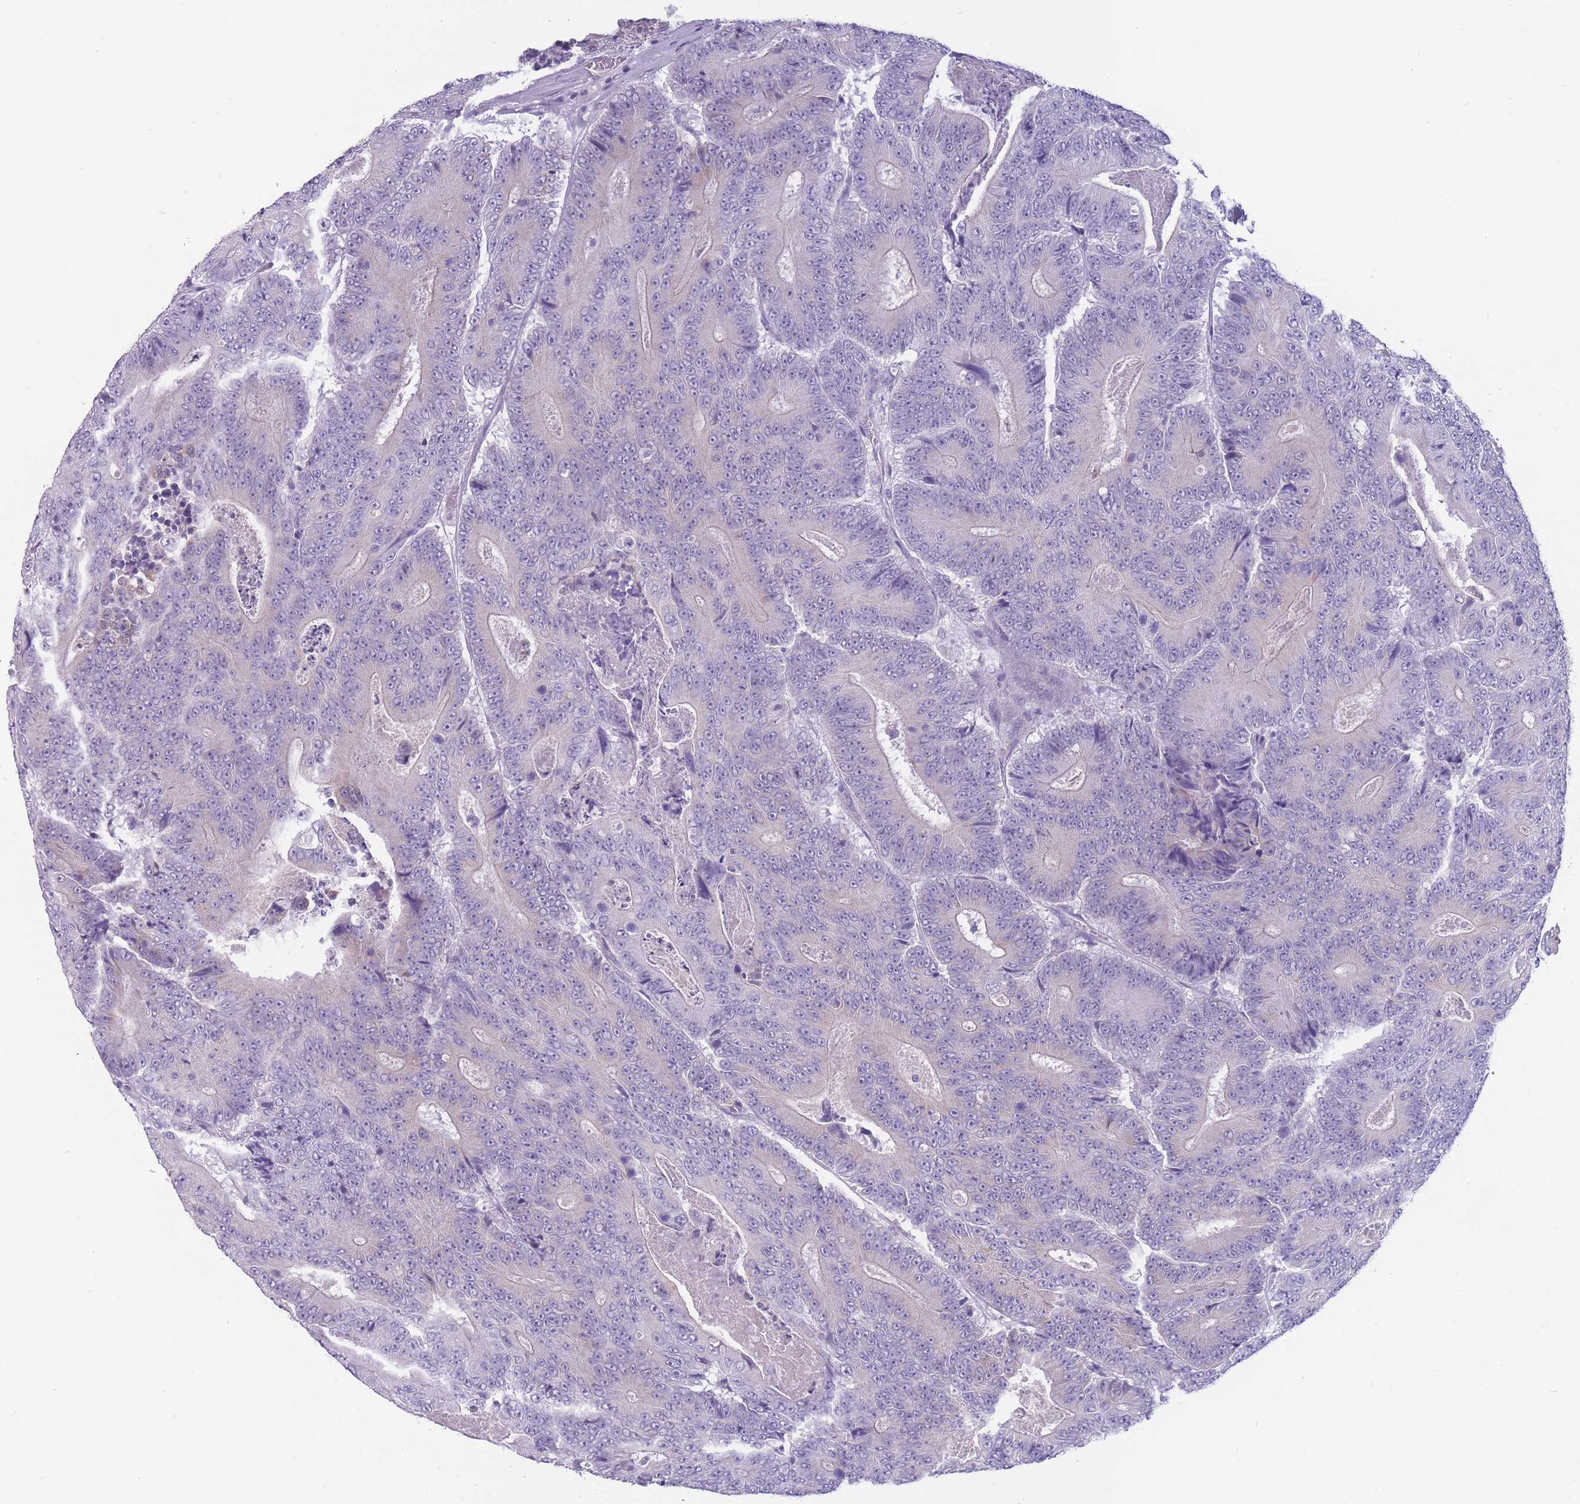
{"staining": {"intensity": "negative", "quantity": "none", "location": "none"}, "tissue": "colorectal cancer", "cell_type": "Tumor cells", "image_type": "cancer", "snomed": [{"axis": "morphology", "description": "Adenocarcinoma, NOS"}, {"axis": "topography", "description": "Colon"}], "caption": "Immunohistochemistry micrograph of human colorectal cancer stained for a protein (brown), which demonstrates no staining in tumor cells.", "gene": "DCANP1", "patient": {"sex": "male", "age": 83}}